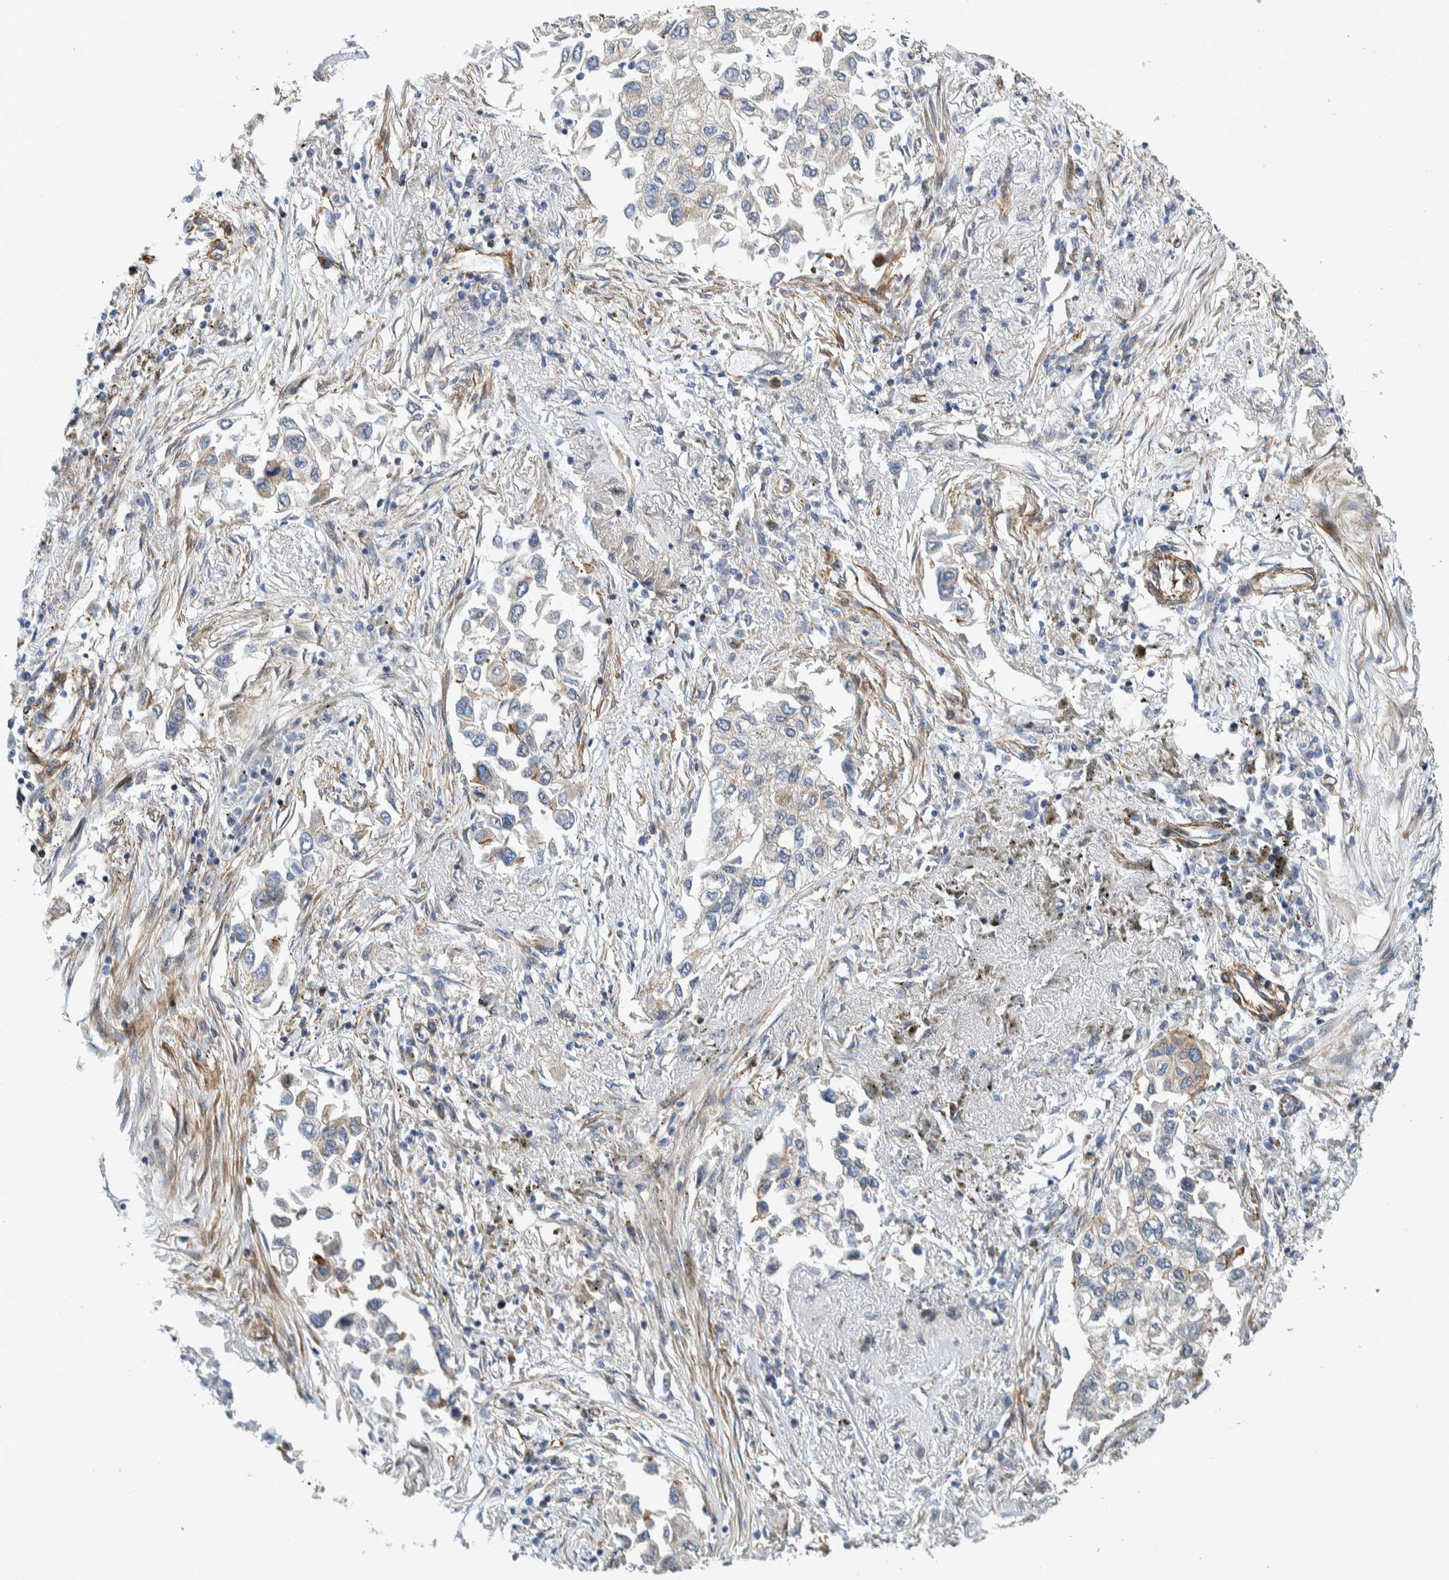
{"staining": {"intensity": "weak", "quantity": "<25%", "location": "cytoplasmic/membranous"}, "tissue": "lung cancer", "cell_type": "Tumor cells", "image_type": "cancer", "snomed": [{"axis": "morphology", "description": "Inflammation, NOS"}, {"axis": "morphology", "description": "Adenocarcinoma, NOS"}, {"axis": "topography", "description": "Lung"}], "caption": "High magnification brightfield microscopy of adenocarcinoma (lung) stained with DAB (3,3'-diaminobenzidine) (brown) and counterstained with hematoxylin (blue): tumor cells show no significant expression. The staining was performed using DAB (3,3'-diaminobenzidine) to visualize the protein expression in brown, while the nuclei were stained in blue with hematoxylin (Magnification: 20x).", "gene": "CCDC57", "patient": {"sex": "male", "age": 63}}